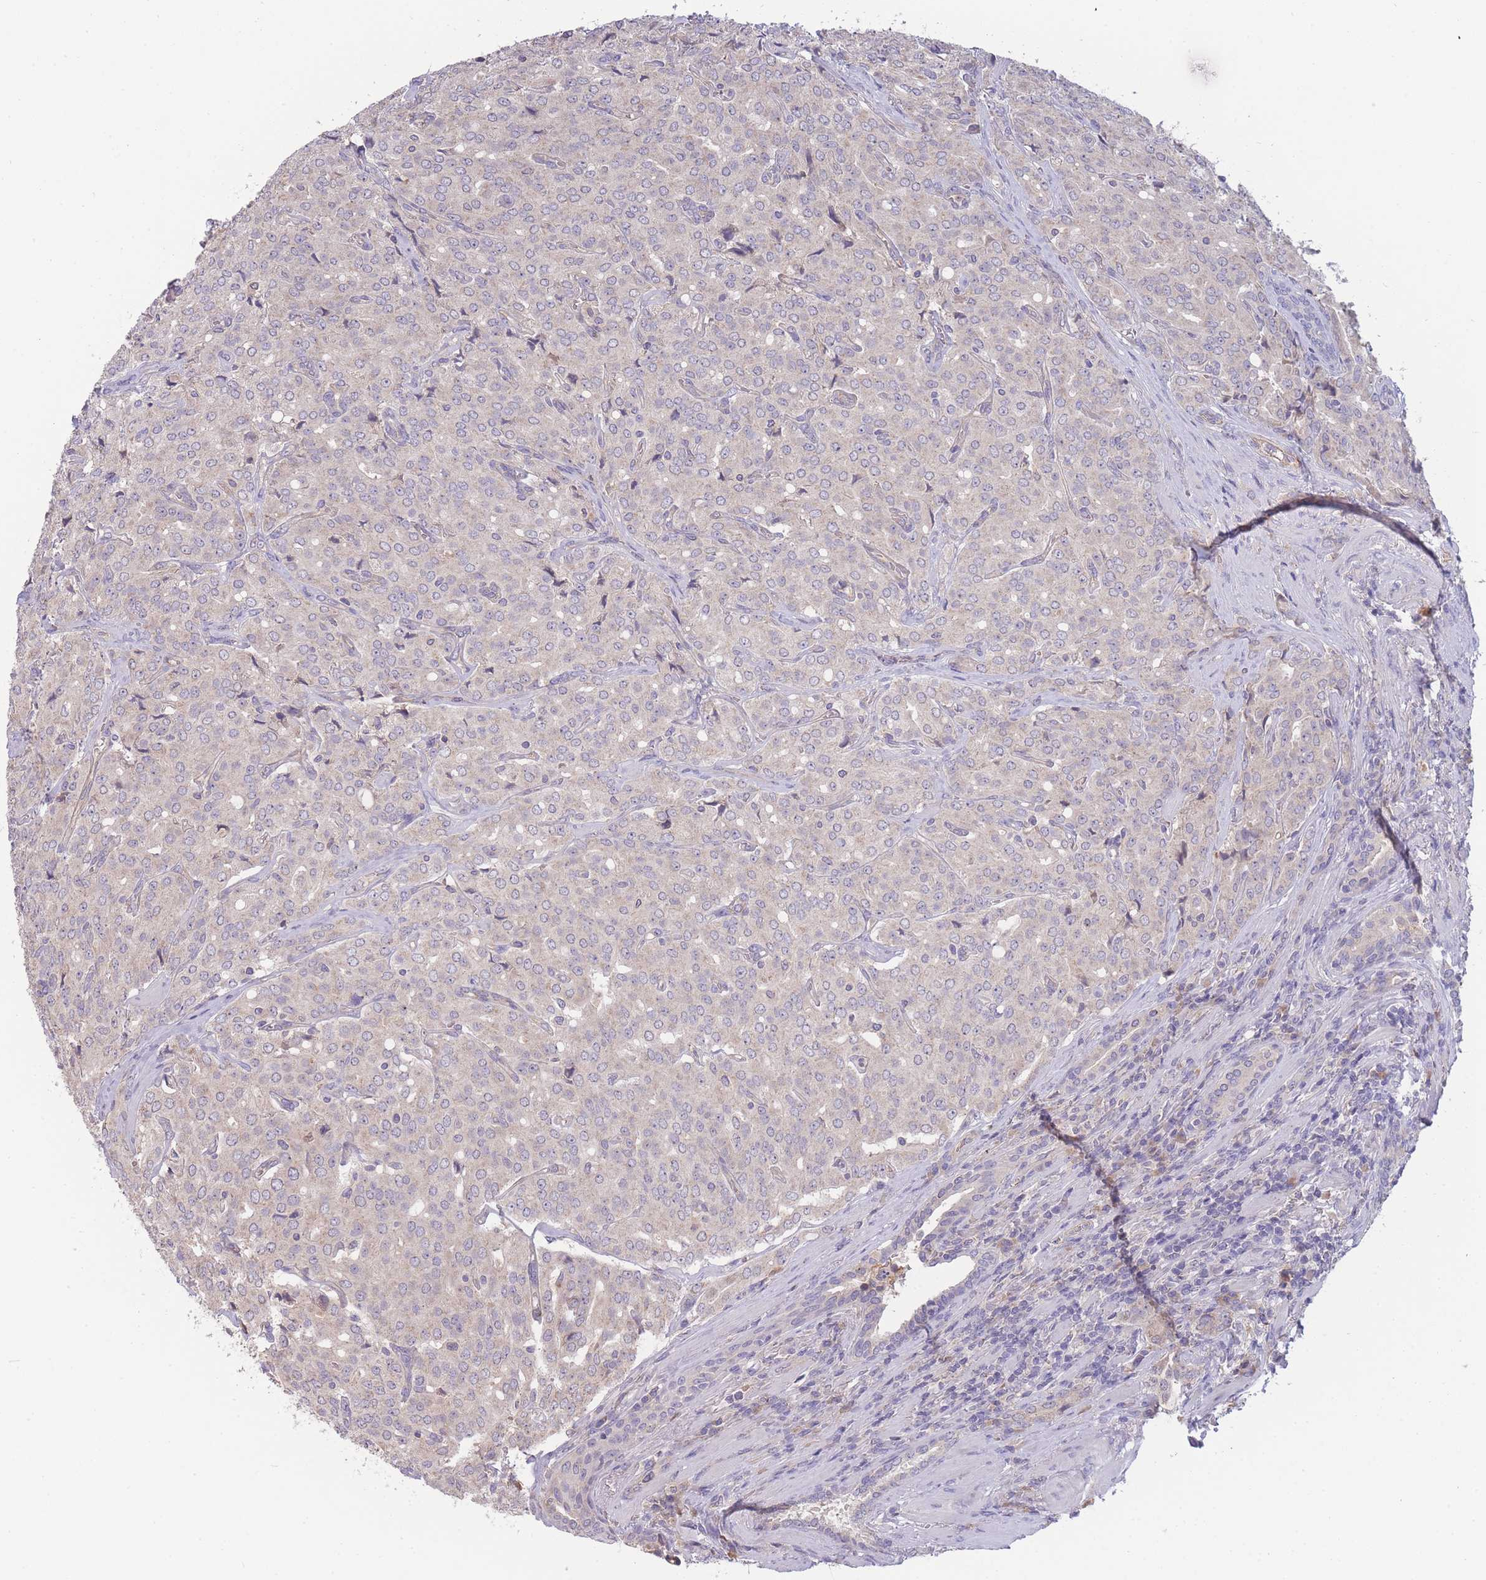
{"staining": {"intensity": "negative", "quantity": "none", "location": "none"}, "tissue": "prostate cancer", "cell_type": "Tumor cells", "image_type": "cancer", "snomed": [{"axis": "morphology", "description": "Adenocarcinoma, High grade"}, {"axis": "topography", "description": "Prostate"}], "caption": "DAB immunohistochemical staining of prostate cancer (adenocarcinoma (high-grade)) displays no significant expression in tumor cells.", "gene": "NDUFAF5", "patient": {"sex": "male", "age": 68}}